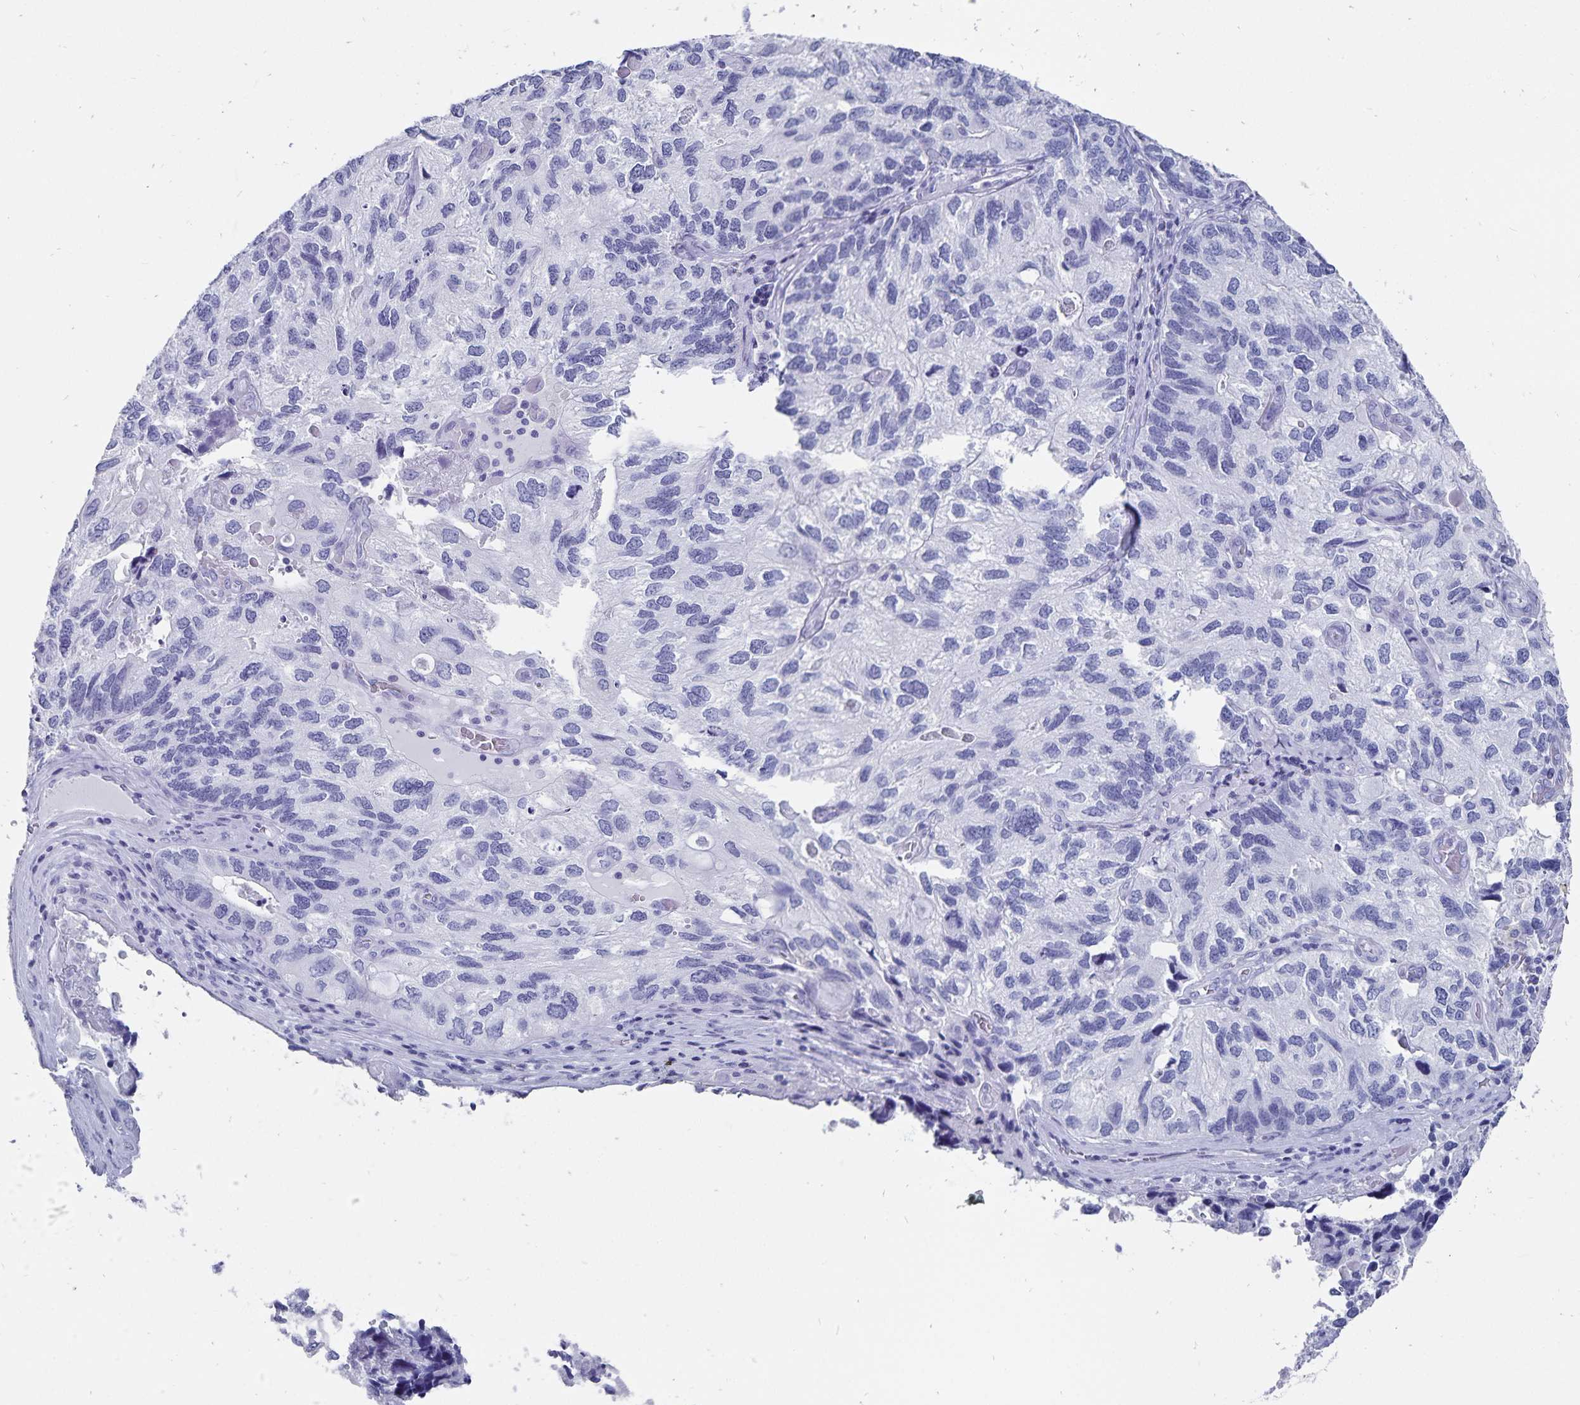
{"staining": {"intensity": "negative", "quantity": "none", "location": "none"}, "tissue": "endometrial cancer", "cell_type": "Tumor cells", "image_type": "cancer", "snomed": [{"axis": "morphology", "description": "Carcinoma, NOS"}, {"axis": "topography", "description": "Uterus"}], "caption": "Immunohistochemistry of endometrial carcinoma exhibits no staining in tumor cells.", "gene": "ADH1A", "patient": {"sex": "female", "age": 76}}